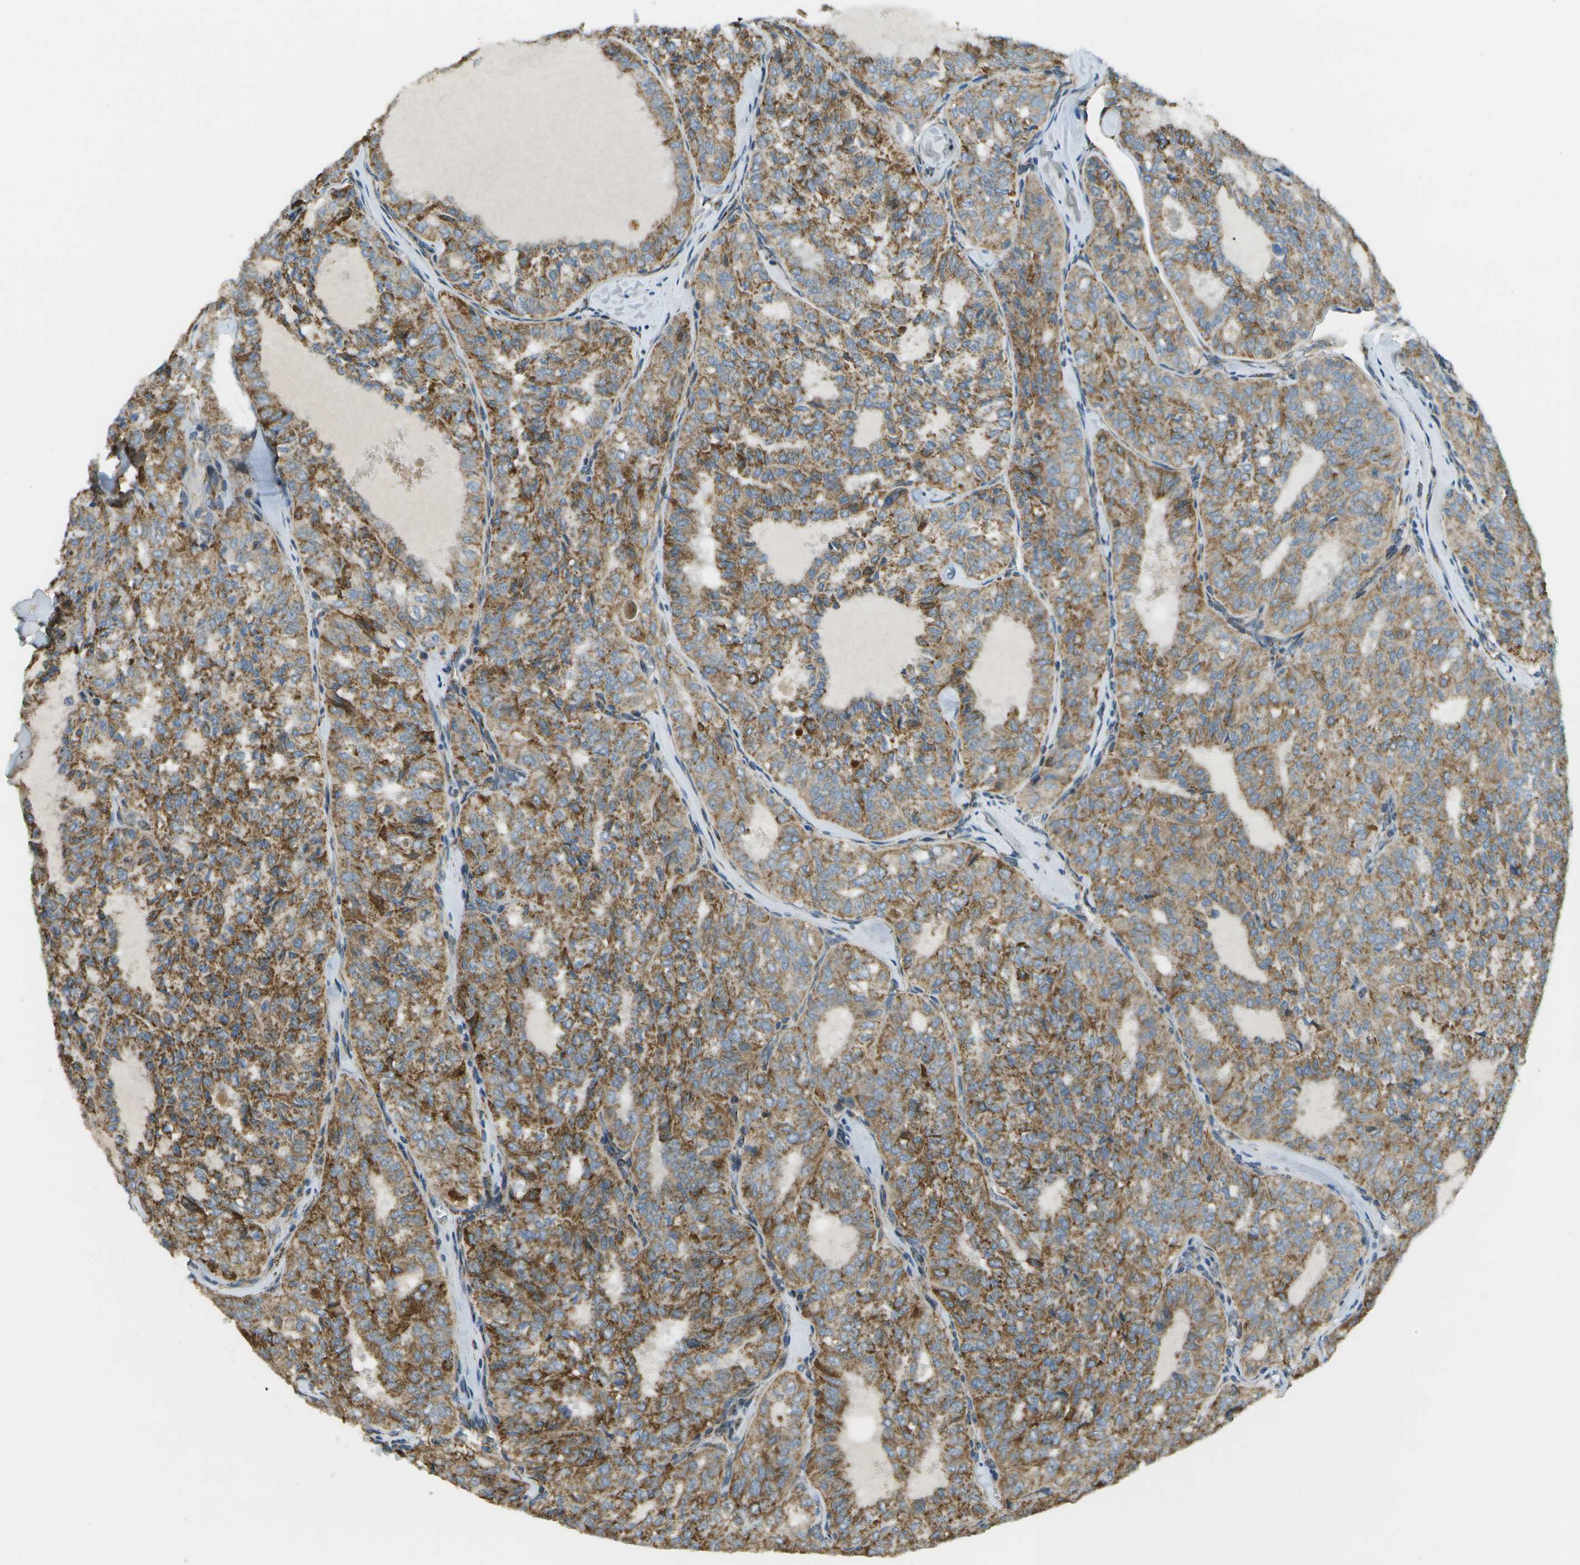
{"staining": {"intensity": "moderate", "quantity": ">75%", "location": "cytoplasmic/membranous"}, "tissue": "thyroid cancer", "cell_type": "Tumor cells", "image_type": "cancer", "snomed": [{"axis": "morphology", "description": "Follicular adenoma carcinoma, NOS"}, {"axis": "topography", "description": "Thyroid gland"}], "caption": "Human follicular adenoma carcinoma (thyroid) stained for a protein (brown) shows moderate cytoplasmic/membranous positive staining in approximately >75% of tumor cells.", "gene": "NRK", "patient": {"sex": "male", "age": 75}}